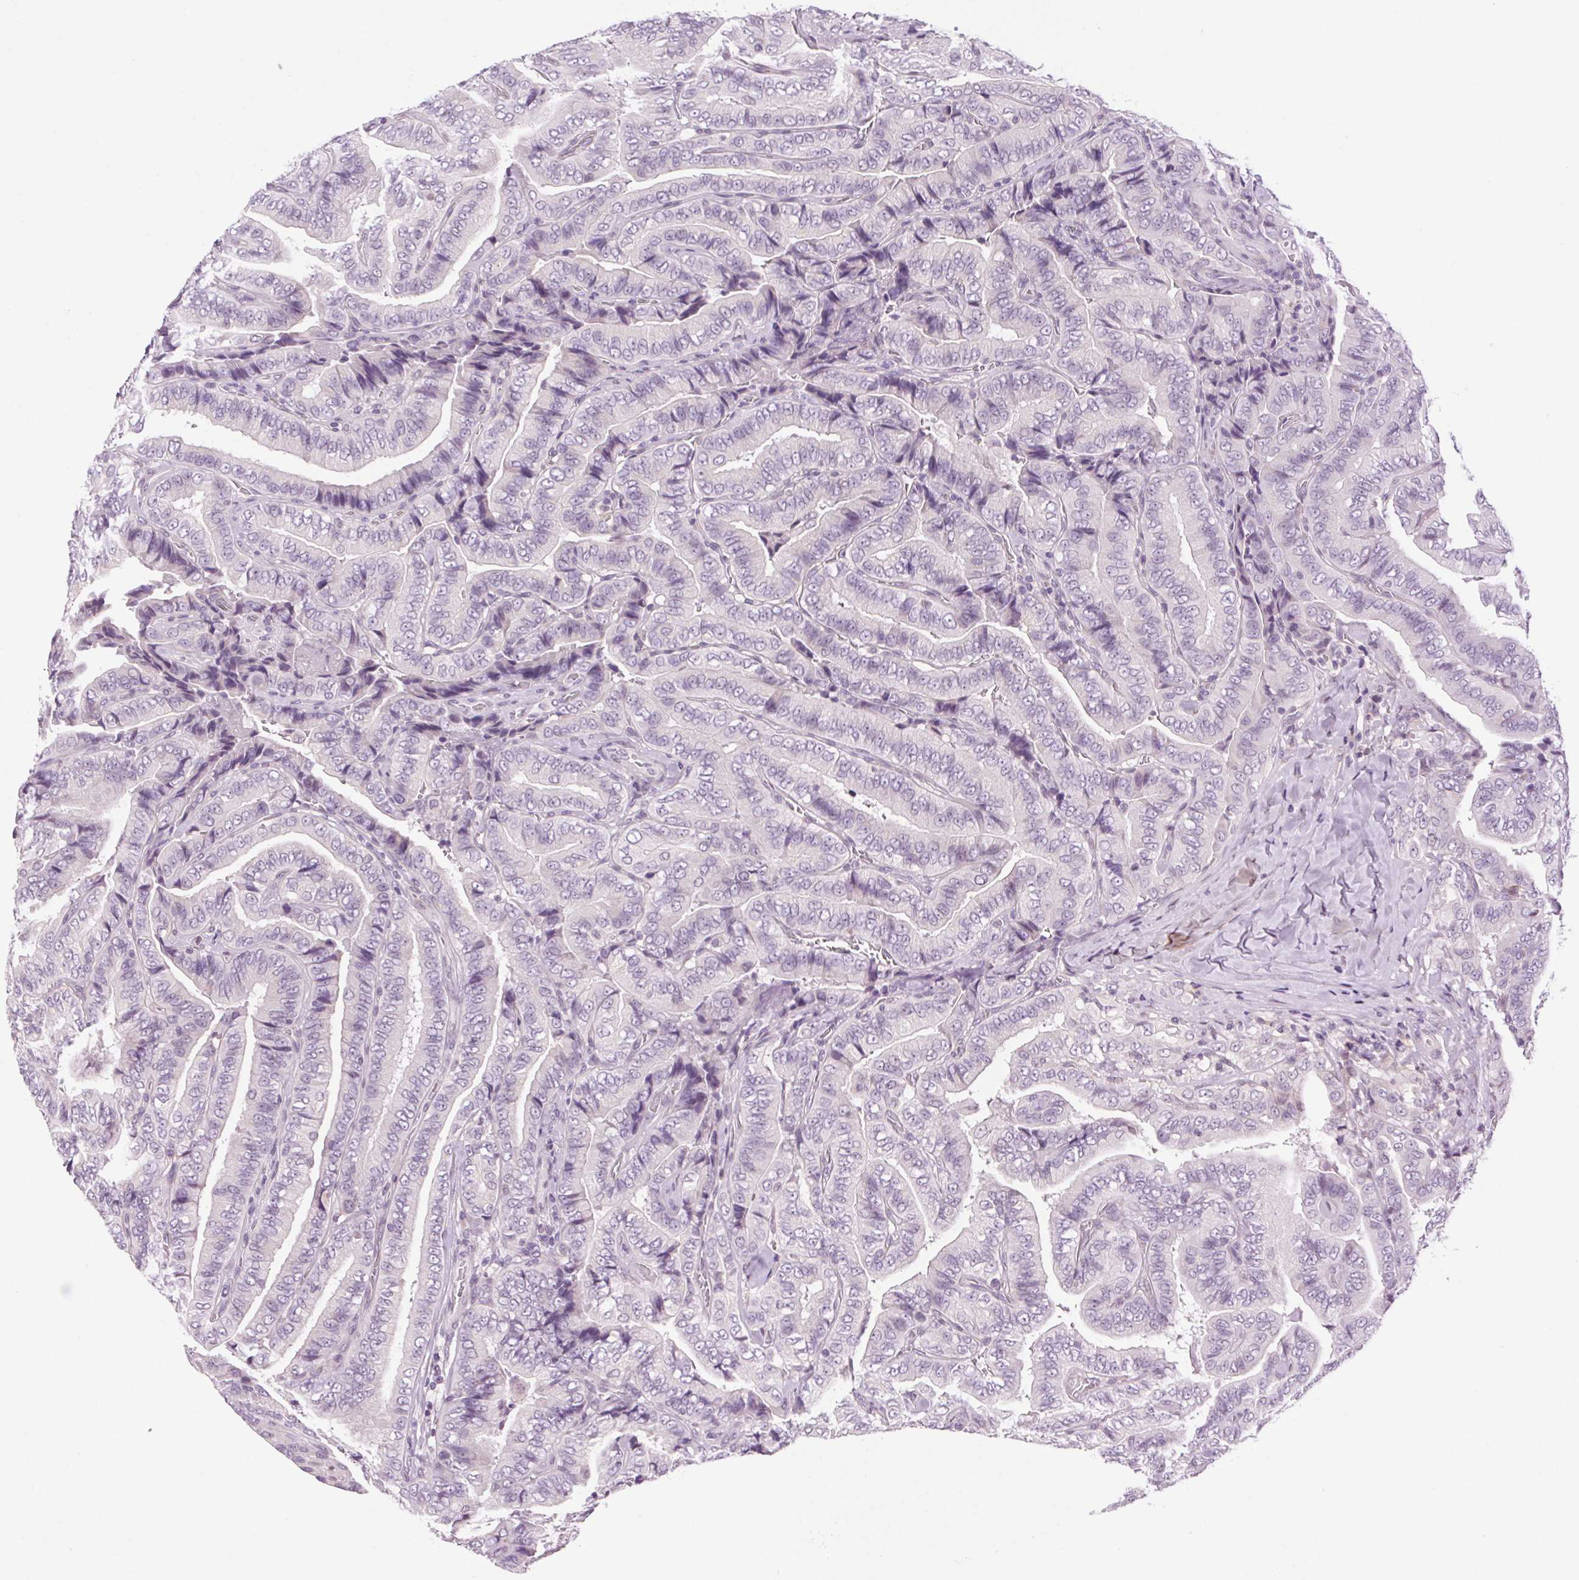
{"staining": {"intensity": "negative", "quantity": "none", "location": "none"}, "tissue": "thyroid cancer", "cell_type": "Tumor cells", "image_type": "cancer", "snomed": [{"axis": "morphology", "description": "Papillary adenocarcinoma, NOS"}, {"axis": "topography", "description": "Thyroid gland"}], "caption": "An image of papillary adenocarcinoma (thyroid) stained for a protein exhibits no brown staining in tumor cells. (Immunohistochemistry, brightfield microscopy, high magnification).", "gene": "SMIM13", "patient": {"sex": "male", "age": 61}}